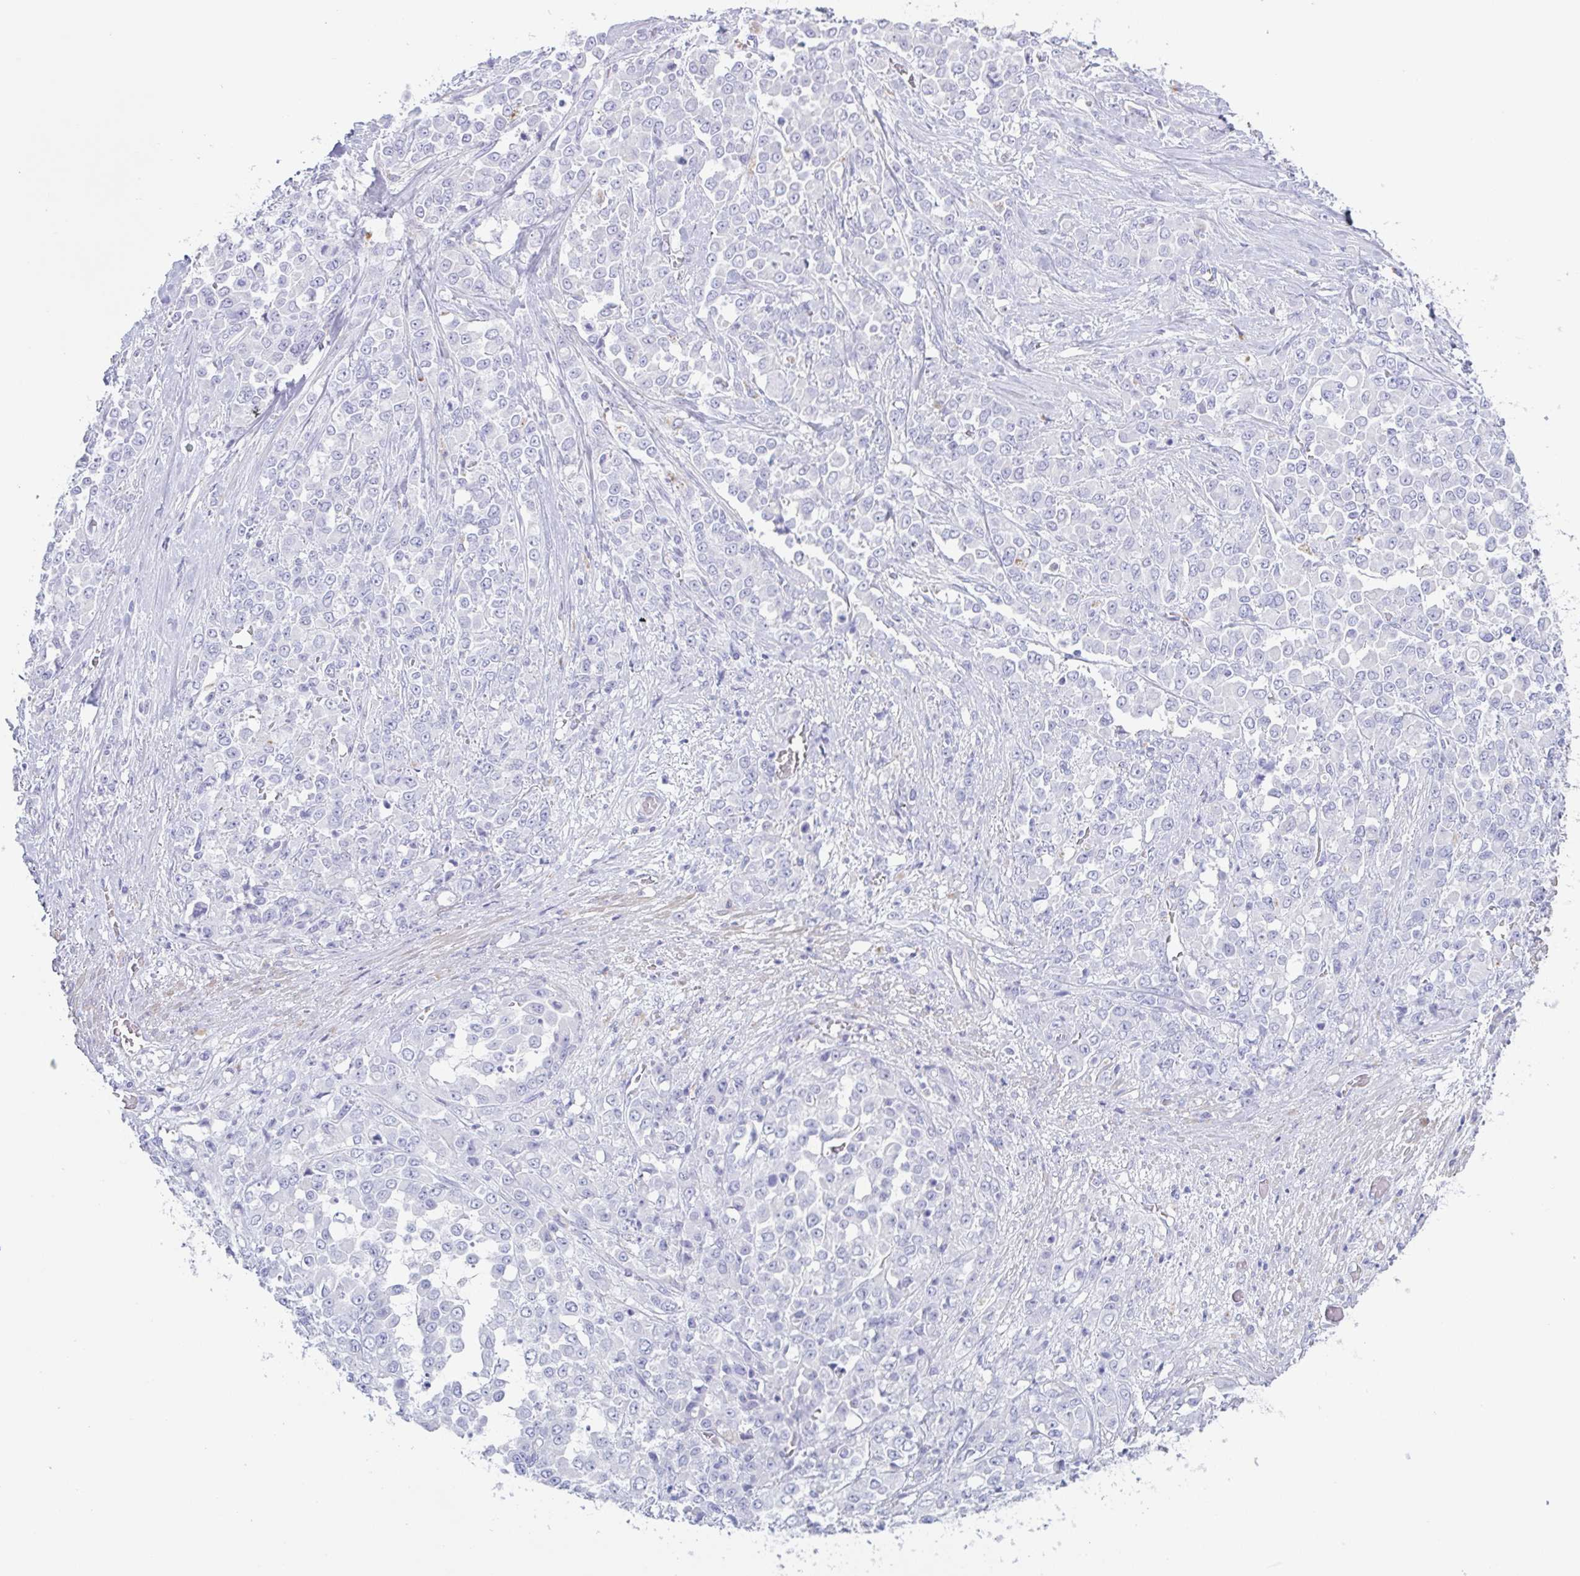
{"staining": {"intensity": "negative", "quantity": "none", "location": "none"}, "tissue": "stomach cancer", "cell_type": "Tumor cells", "image_type": "cancer", "snomed": [{"axis": "morphology", "description": "Adenocarcinoma, NOS"}, {"axis": "topography", "description": "Stomach"}], "caption": "Image shows no significant protein staining in tumor cells of adenocarcinoma (stomach).", "gene": "TAGLN3", "patient": {"sex": "female", "age": 76}}